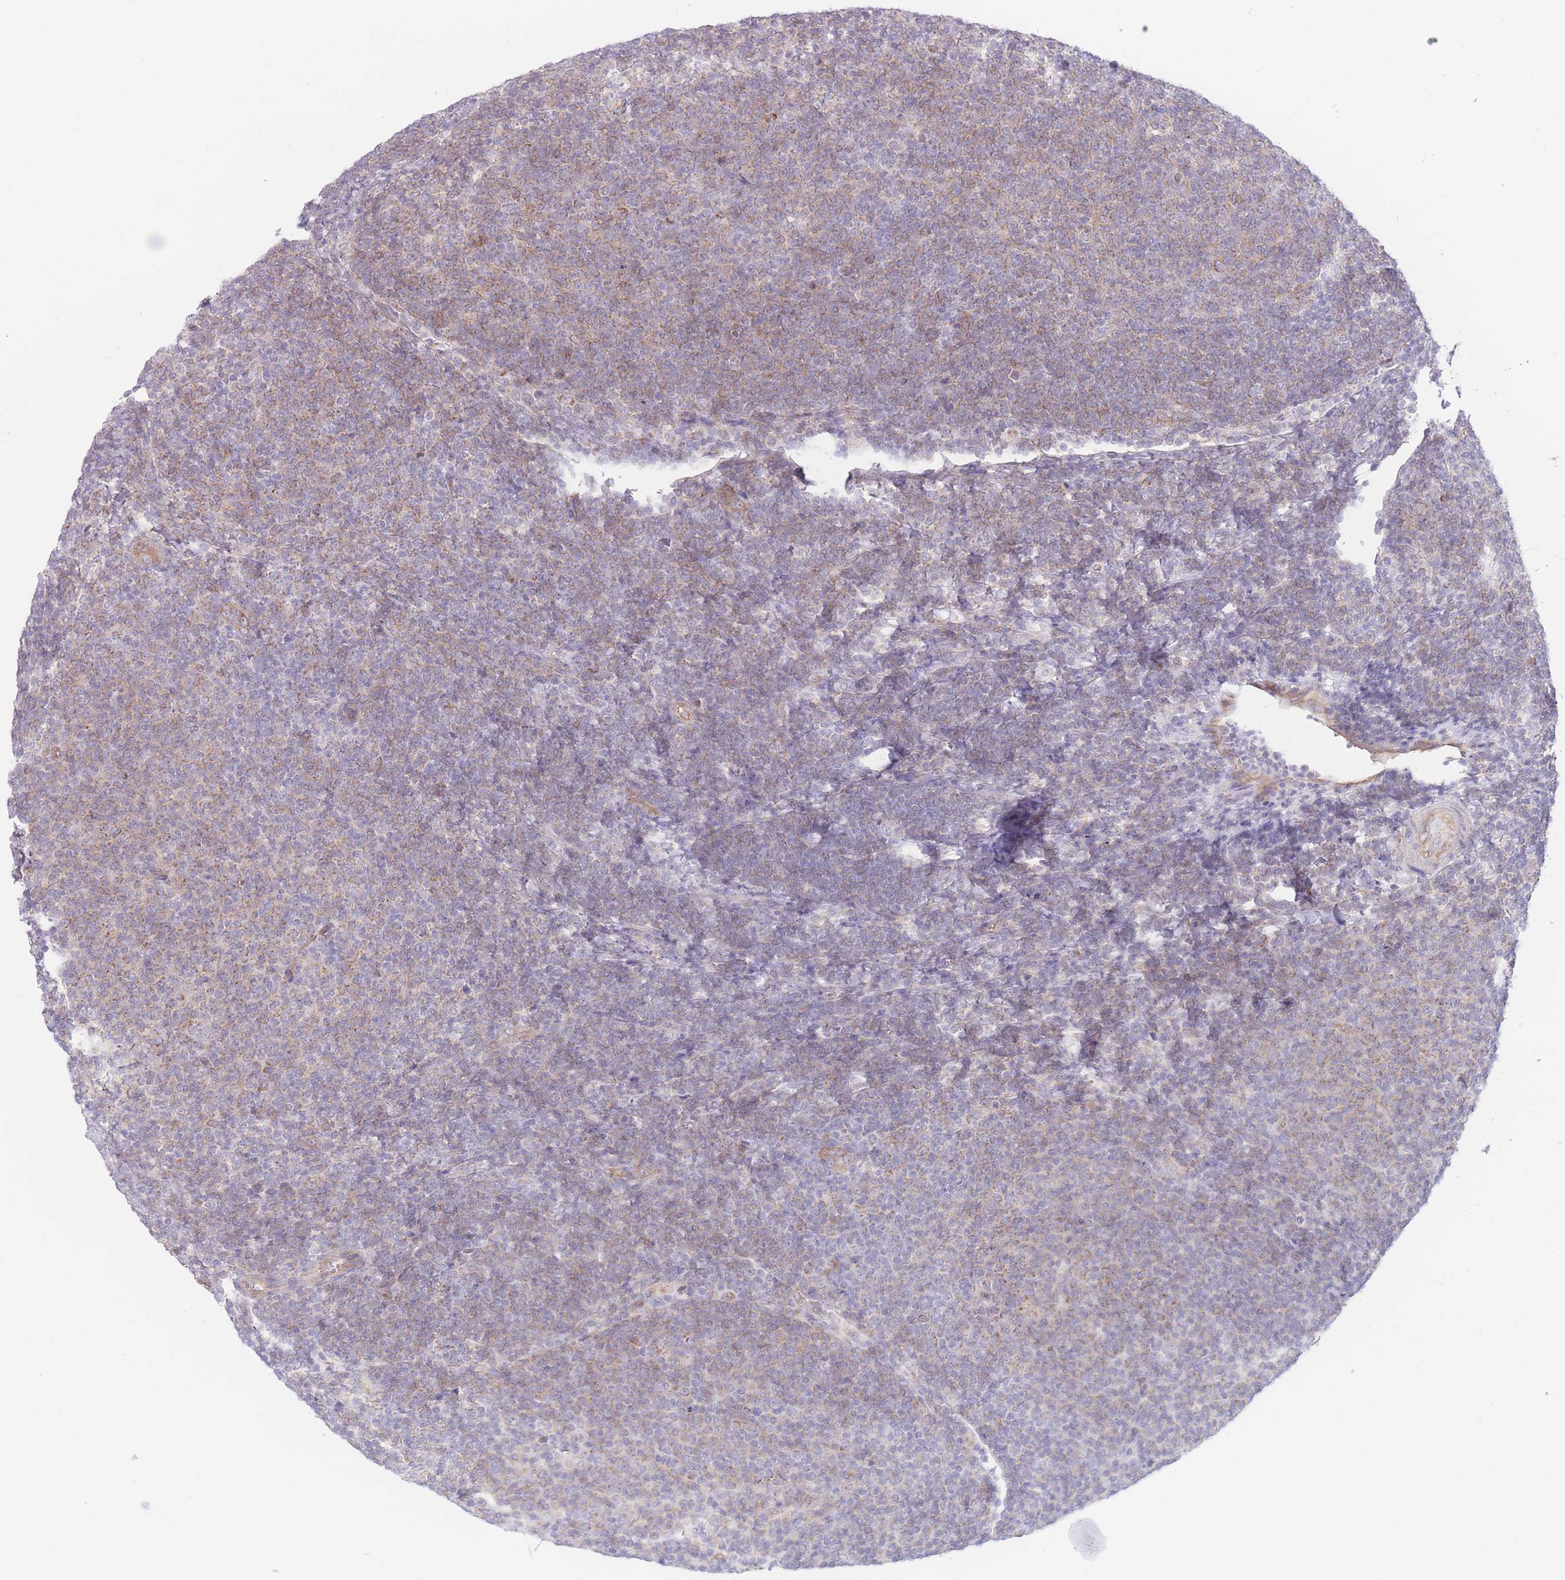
{"staining": {"intensity": "weak", "quantity": "25%-75%", "location": "cytoplasmic/membranous"}, "tissue": "lymphoma", "cell_type": "Tumor cells", "image_type": "cancer", "snomed": [{"axis": "morphology", "description": "Malignant lymphoma, non-Hodgkin's type, Low grade"}, {"axis": "topography", "description": "Lymph node"}], "caption": "Brown immunohistochemical staining in malignant lymphoma, non-Hodgkin's type (low-grade) shows weak cytoplasmic/membranous staining in about 25%-75% of tumor cells. The staining was performed using DAB, with brown indicating positive protein expression. Nuclei are stained blue with hematoxylin.", "gene": "MRPS31", "patient": {"sex": "male", "age": 66}}